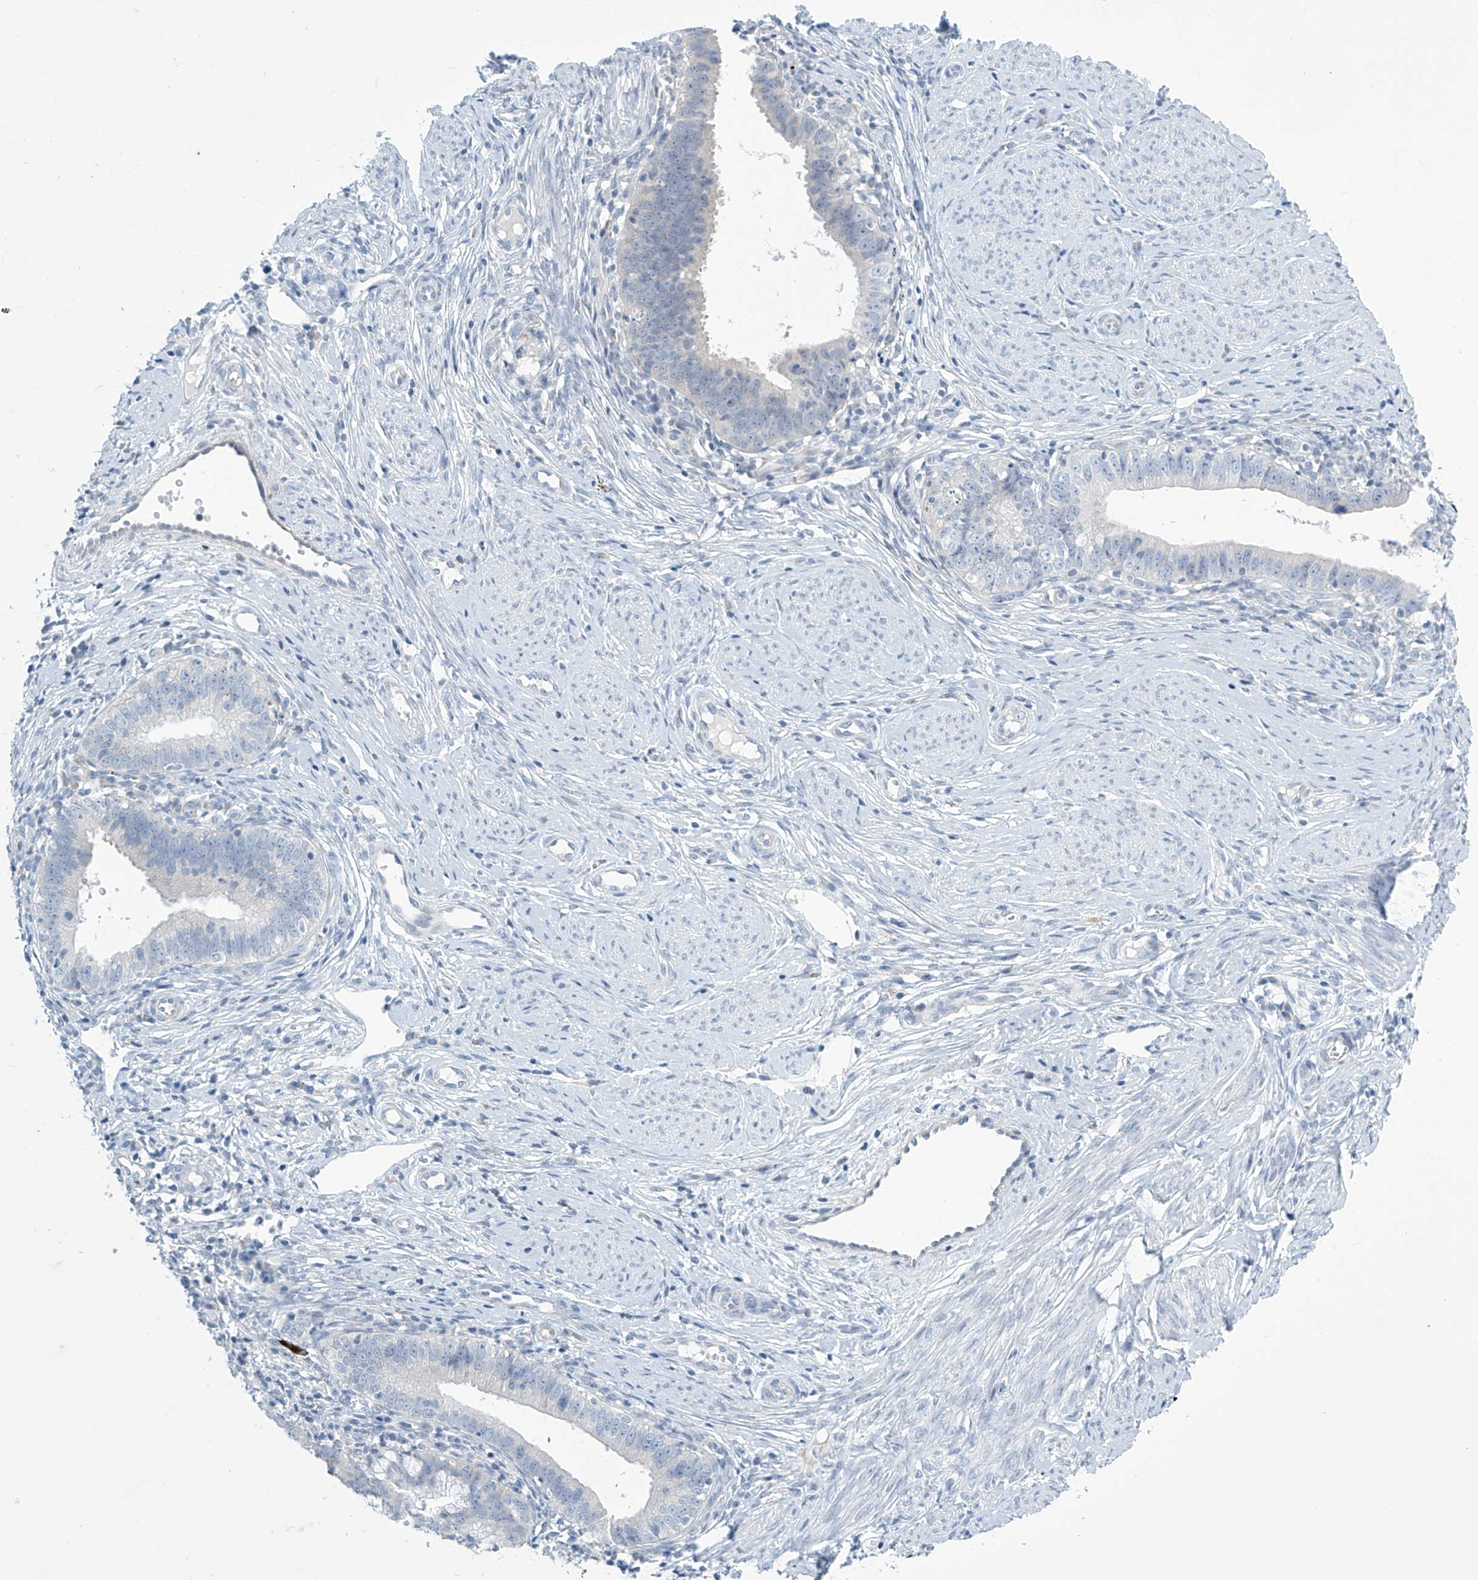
{"staining": {"intensity": "negative", "quantity": "none", "location": "none"}, "tissue": "cervical cancer", "cell_type": "Tumor cells", "image_type": "cancer", "snomed": [{"axis": "morphology", "description": "Adenocarcinoma, NOS"}, {"axis": "topography", "description": "Cervix"}], "caption": "This is an immunohistochemistry photomicrograph of cervical cancer. There is no expression in tumor cells.", "gene": "SLC35A5", "patient": {"sex": "female", "age": 36}}